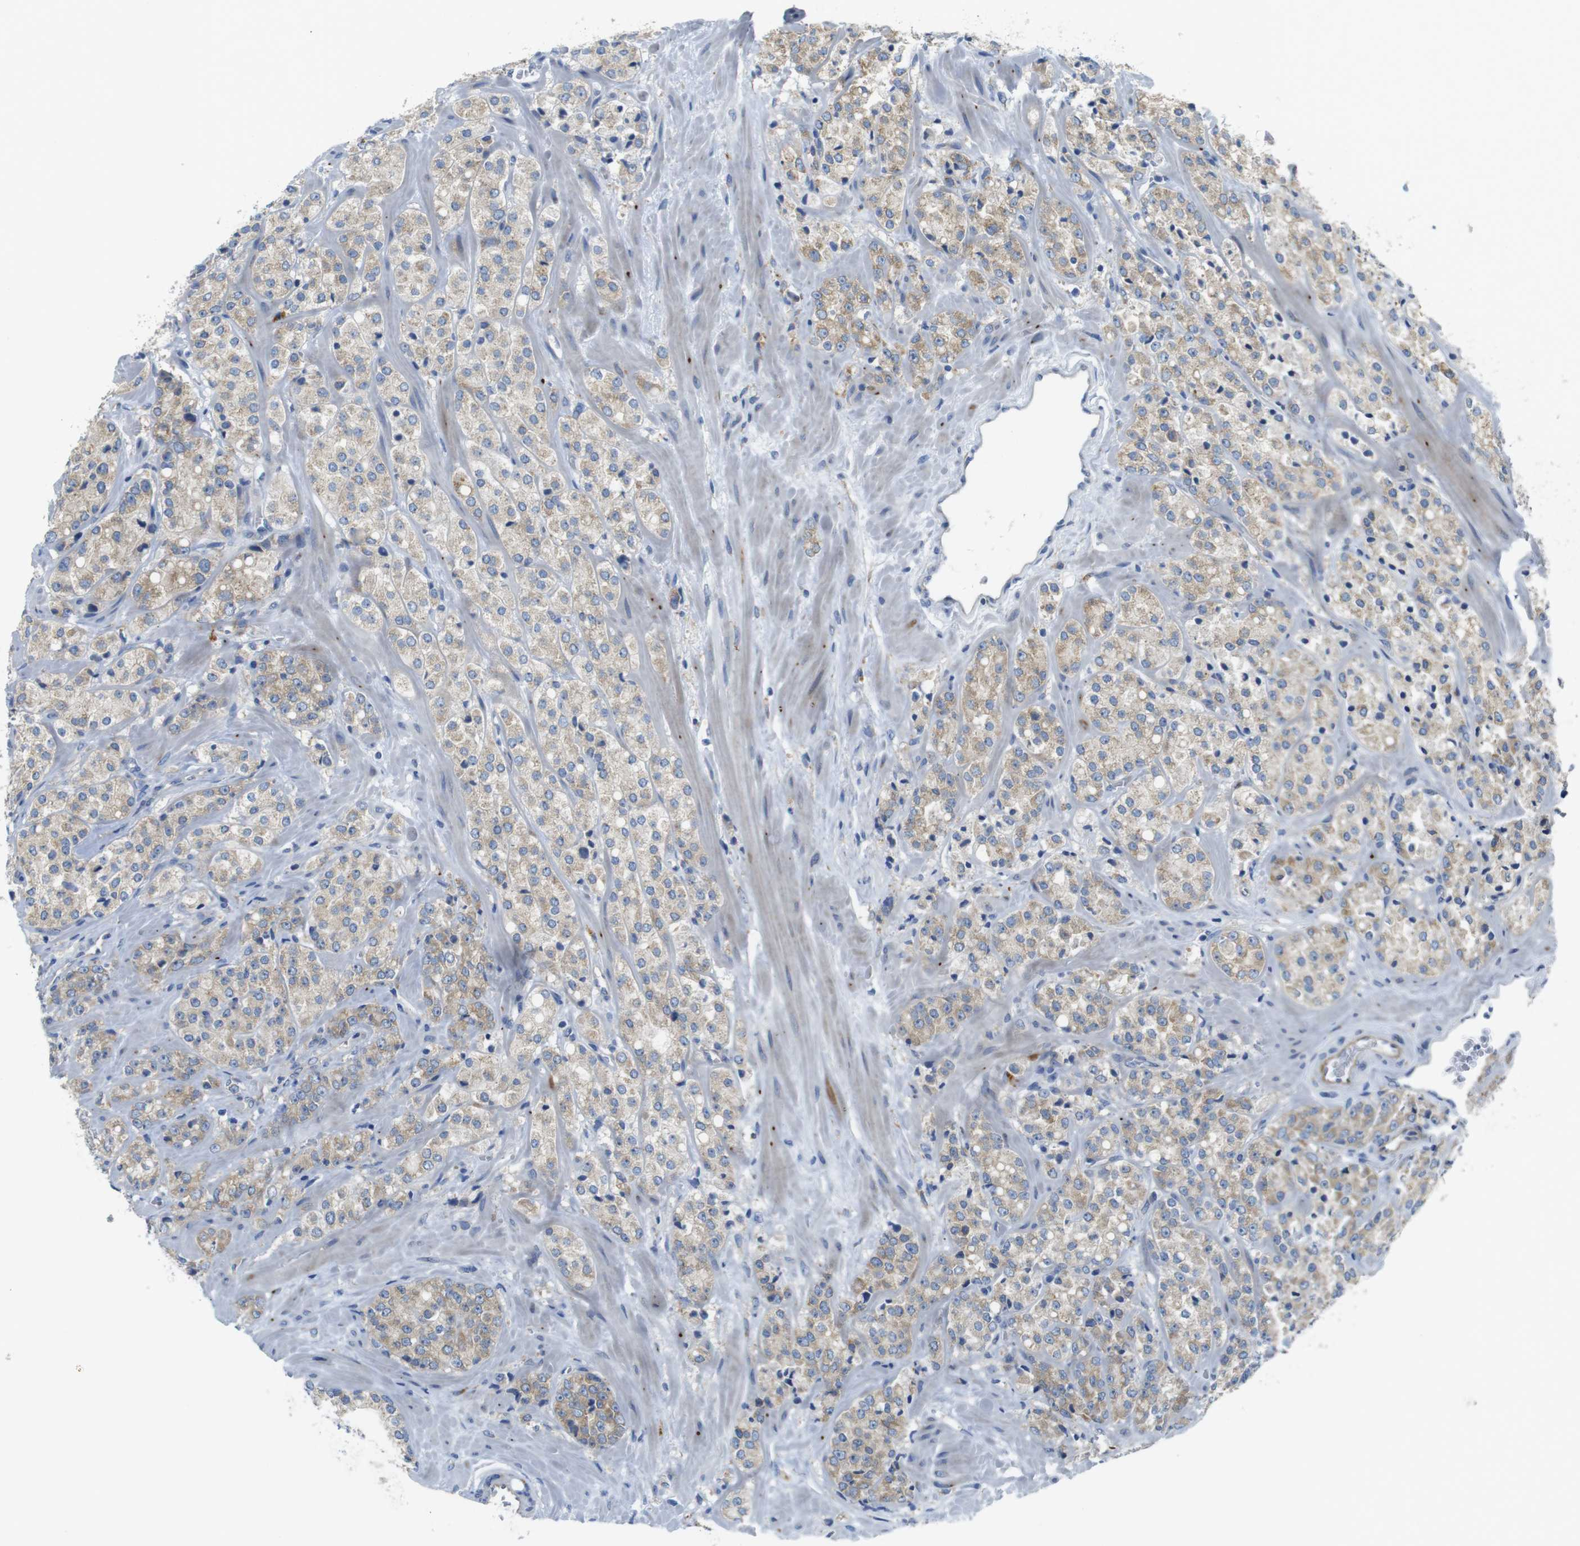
{"staining": {"intensity": "weak", "quantity": ">75%", "location": "cytoplasmic/membranous"}, "tissue": "prostate cancer", "cell_type": "Tumor cells", "image_type": "cancer", "snomed": [{"axis": "morphology", "description": "Adenocarcinoma, High grade"}, {"axis": "topography", "description": "Prostate"}], "caption": "Prostate cancer (high-grade adenocarcinoma) was stained to show a protein in brown. There is low levels of weak cytoplasmic/membranous staining in about >75% of tumor cells.", "gene": "TMEM234", "patient": {"sex": "male", "age": 64}}